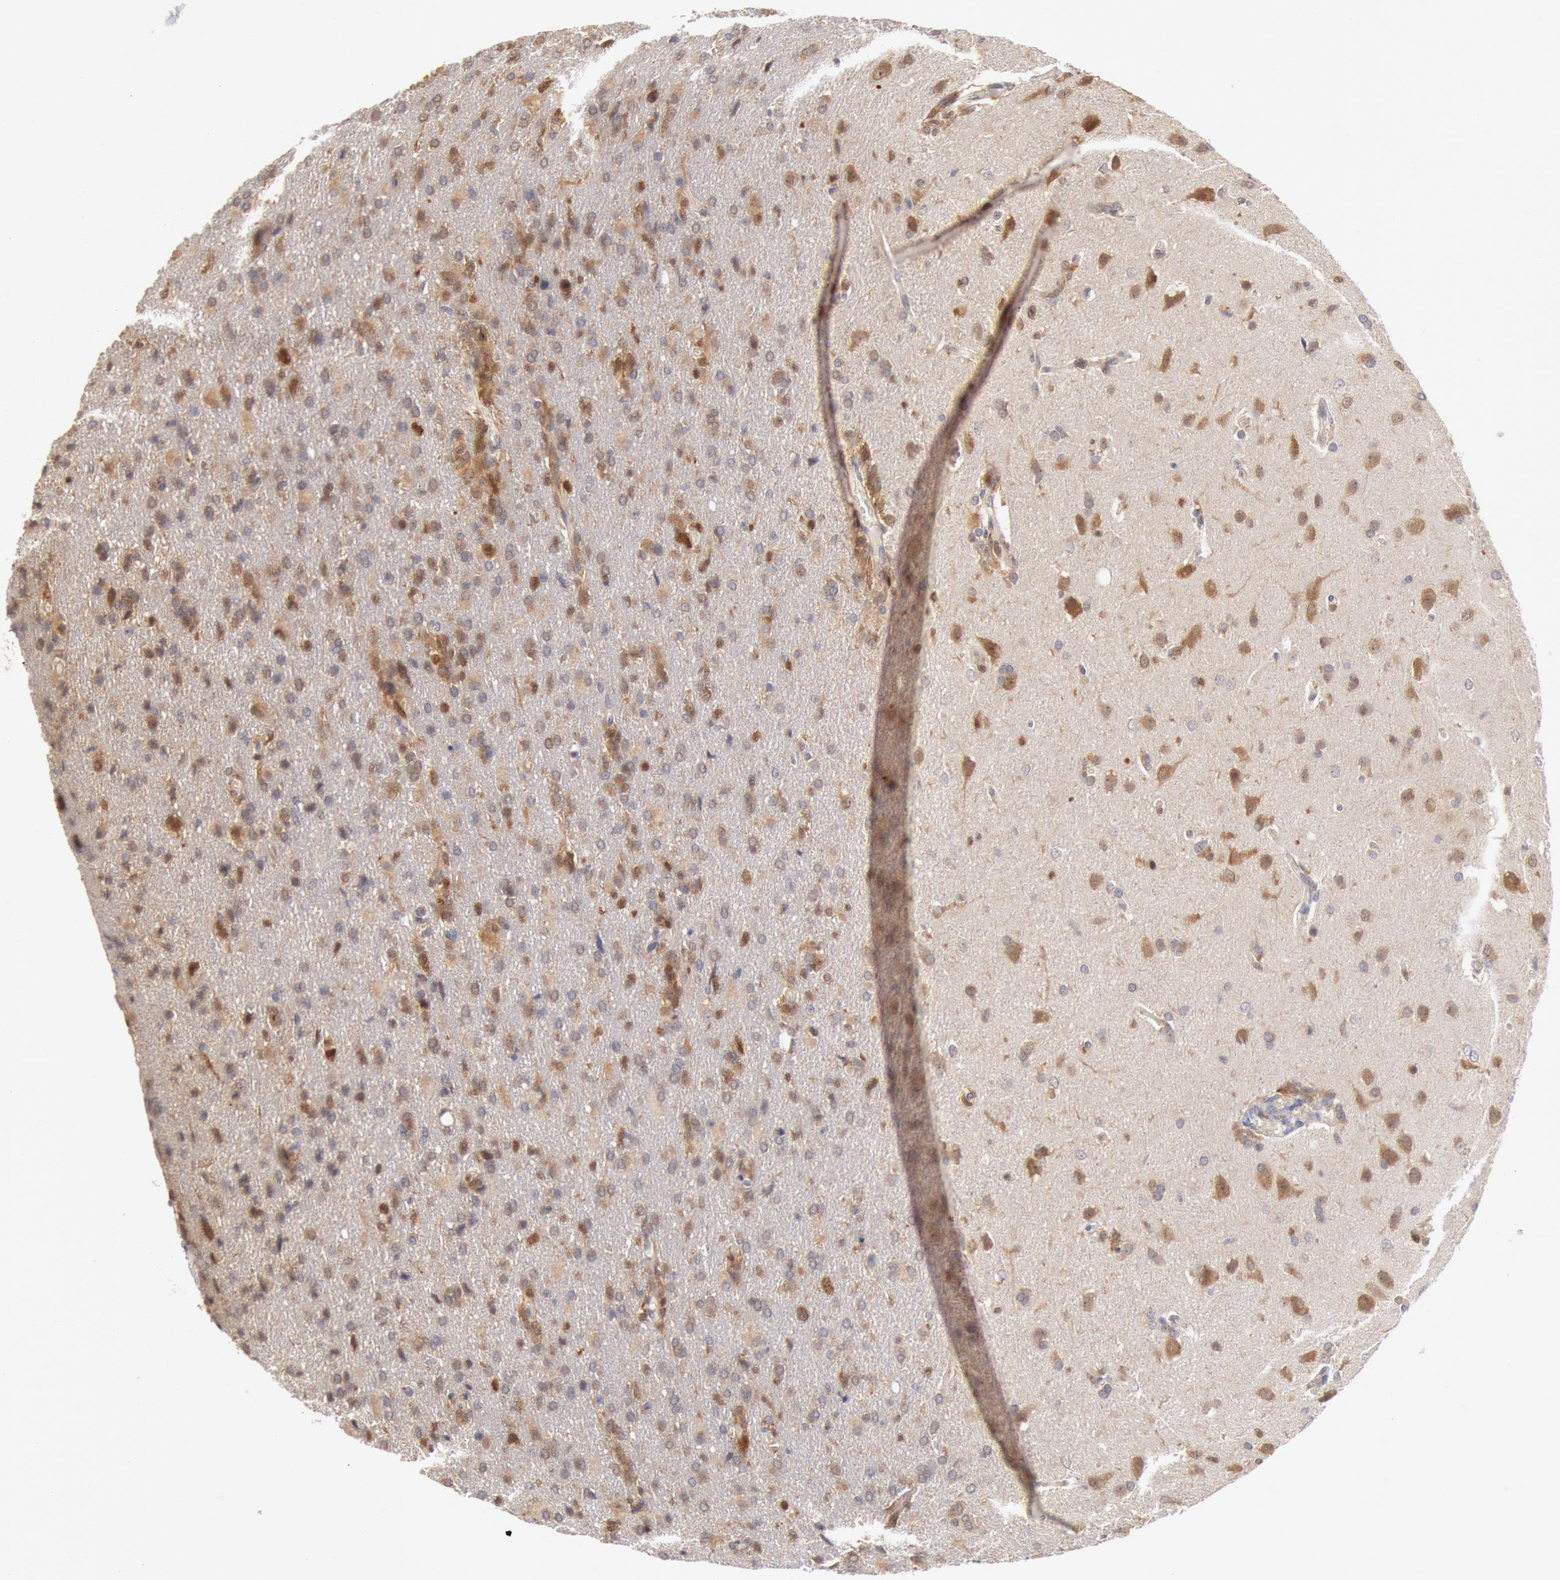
{"staining": {"intensity": "moderate", "quantity": "25%-75%", "location": "cytoplasmic/membranous,nuclear"}, "tissue": "glioma", "cell_type": "Tumor cells", "image_type": "cancer", "snomed": [{"axis": "morphology", "description": "Glioma, malignant, High grade"}, {"axis": "topography", "description": "Brain"}], "caption": "High-magnification brightfield microscopy of glioma stained with DAB (brown) and counterstained with hematoxylin (blue). tumor cells exhibit moderate cytoplasmic/membranous and nuclear staining is present in about25%-75% of cells.", "gene": "DNAJA1", "patient": {"sex": "male", "age": 68}}